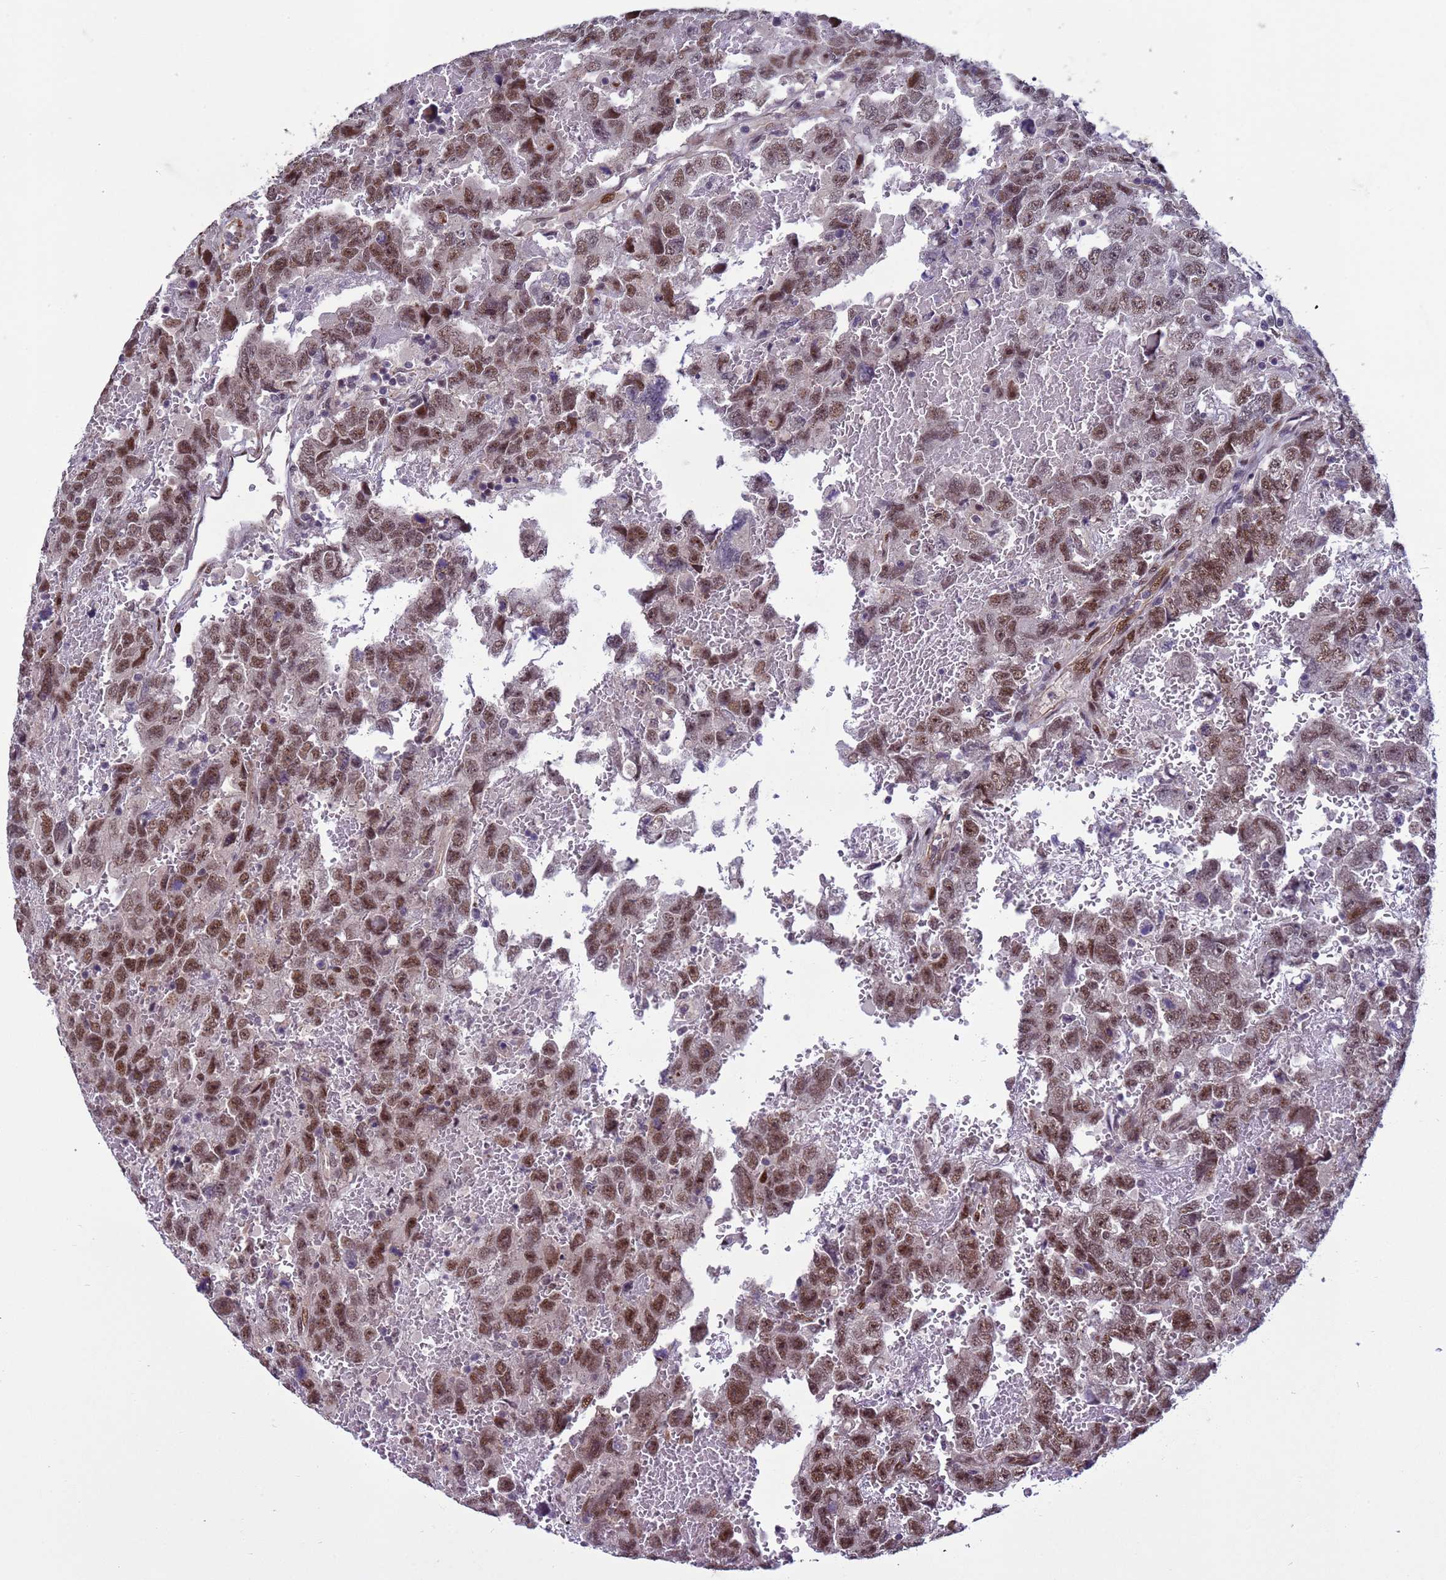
{"staining": {"intensity": "moderate", "quantity": ">75%", "location": "nuclear"}, "tissue": "testis cancer", "cell_type": "Tumor cells", "image_type": "cancer", "snomed": [{"axis": "morphology", "description": "Carcinoma, Embryonal, NOS"}, {"axis": "topography", "description": "Testis"}], "caption": "Immunohistochemical staining of human testis cancer reveals moderate nuclear protein staining in approximately >75% of tumor cells.", "gene": "SHC3", "patient": {"sex": "male", "age": 45}}